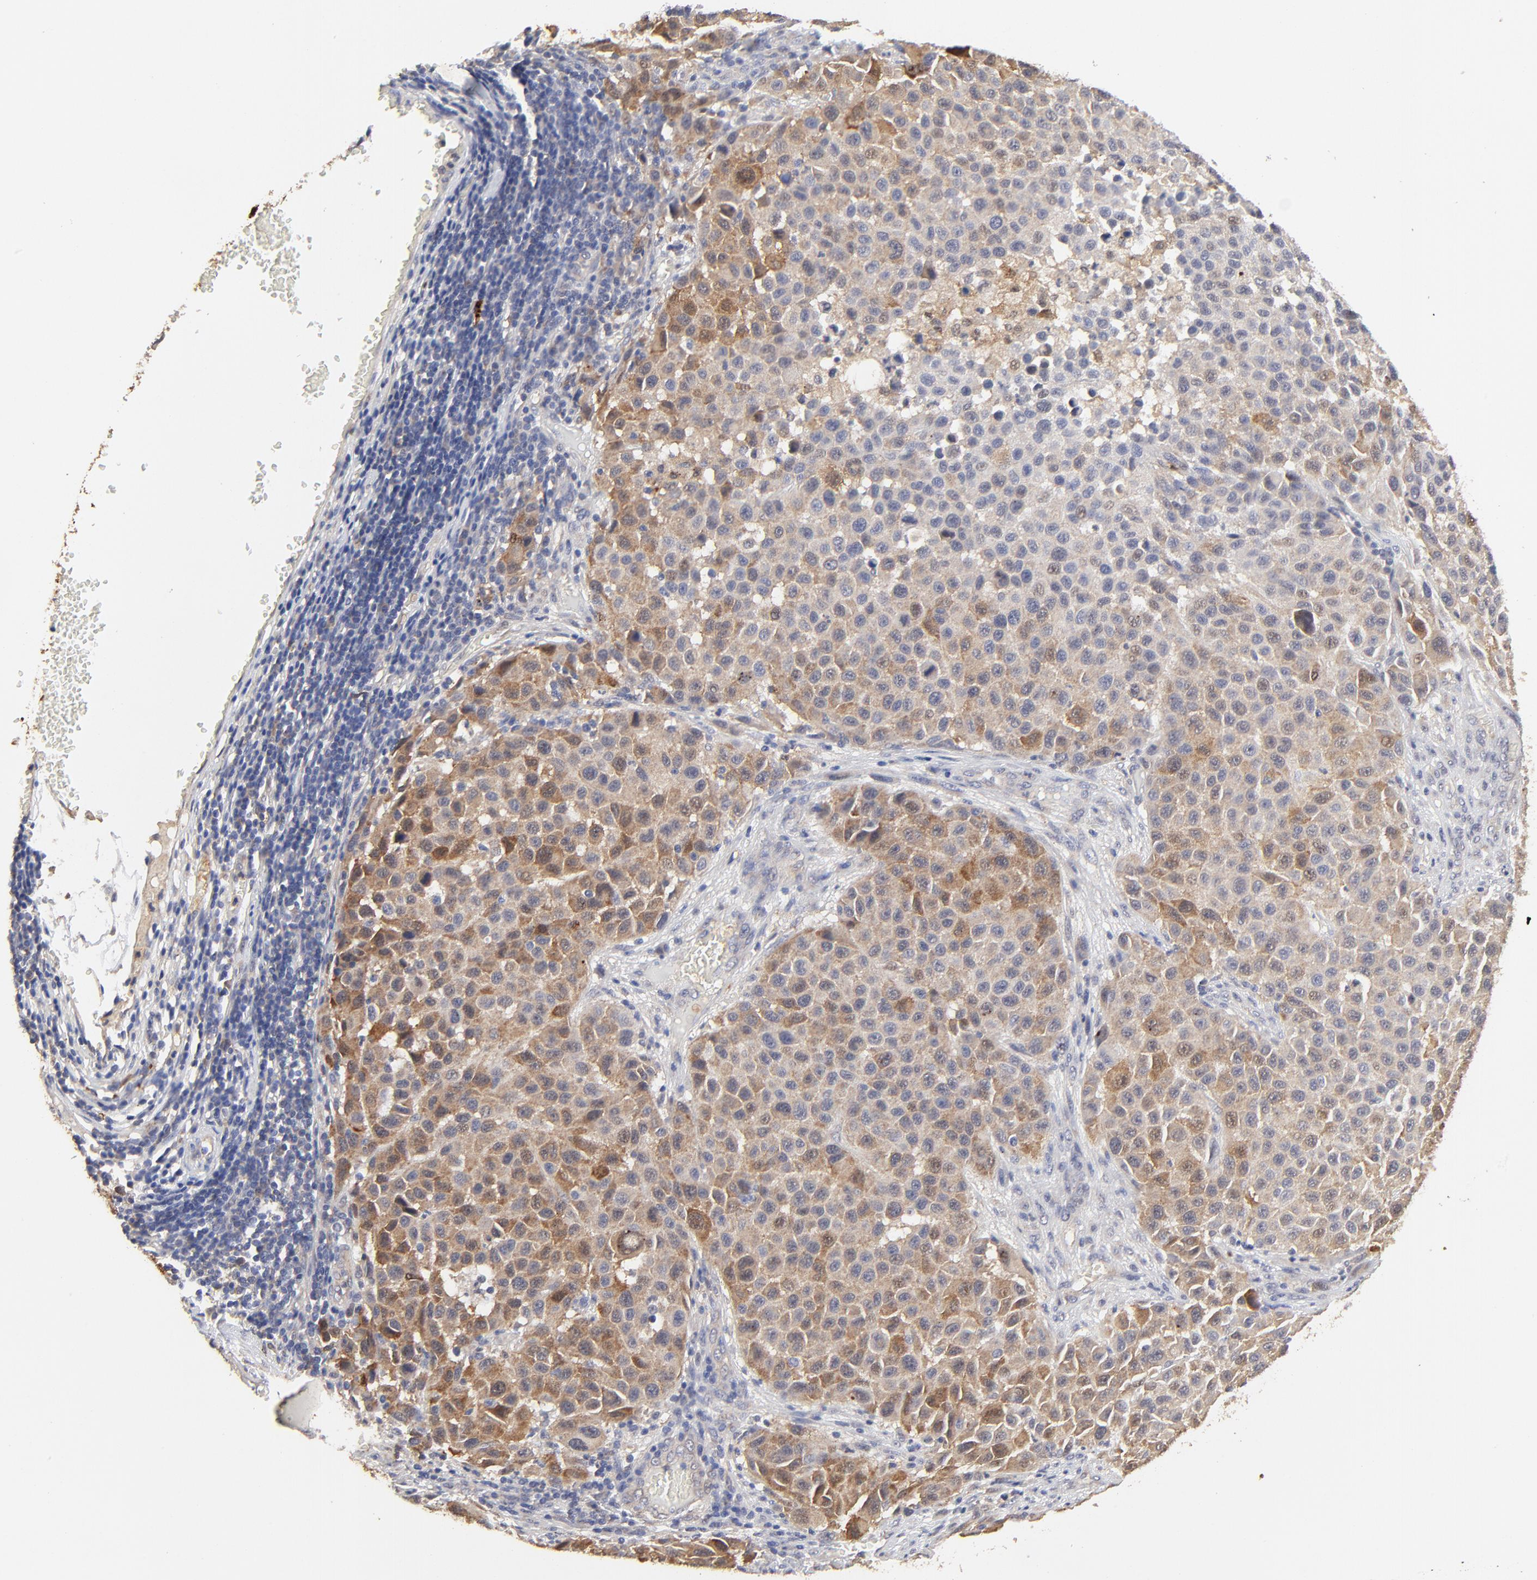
{"staining": {"intensity": "moderate", "quantity": "25%-75%", "location": "cytoplasmic/membranous"}, "tissue": "melanoma", "cell_type": "Tumor cells", "image_type": "cancer", "snomed": [{"axis": "morphology", "description": "Malignant melanoma, Metastatic site"}, {"axis": "topography", "description": "Lymph node"}], "caption": "About 25%-75% of tumor cells in melanoma show moderate cytoplasmic/membranous protein expression as visualized by brown immunohistochemical staining.", "gene": "LGALS3", "patient": {"sex": "male", "age": 61}}